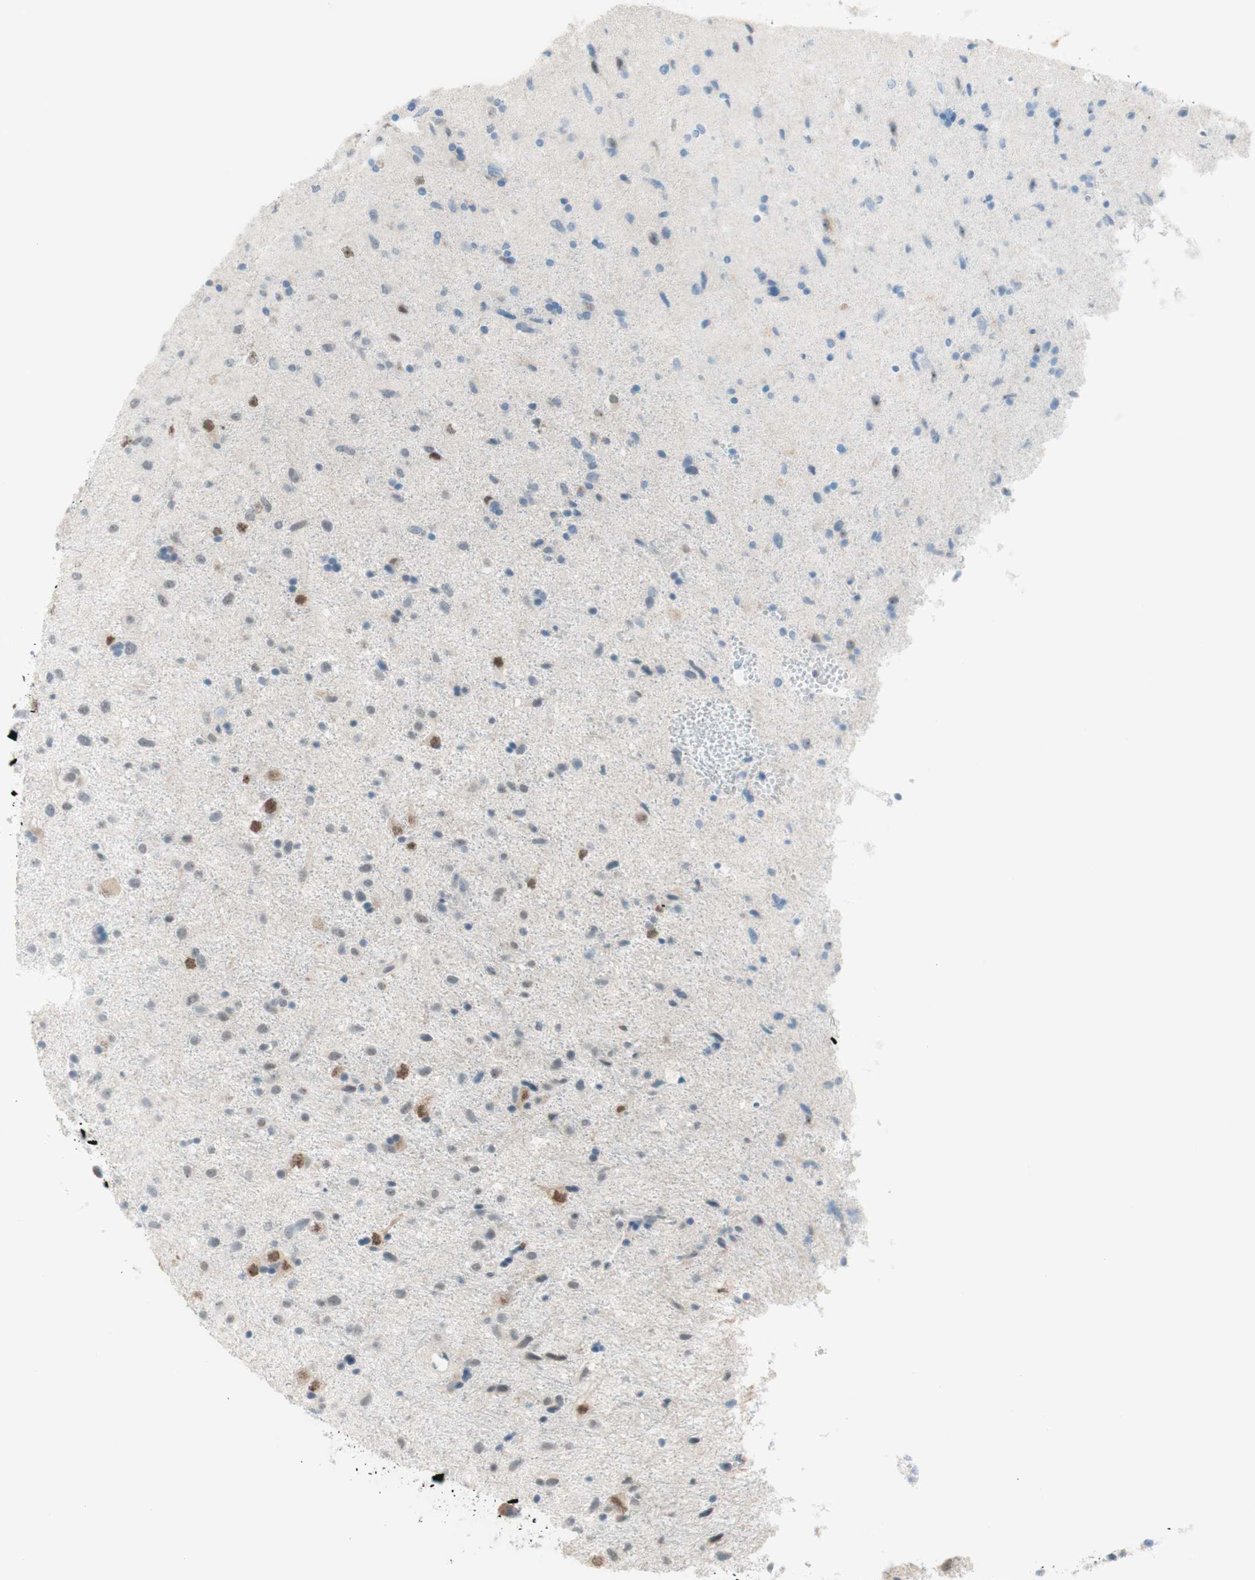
{"staining": {"intensity": "weak", "quantity": "<25%", "location": "cytoplasmic/membranous,nuclear"}, "tissue": "glioma", "cell_type": "Tumor cells", "image_type": "cancer", "snomed": [{"axis": "morphology", "description": "Glioma, malignant, Low grade"}, {"axis": "topography", "description": "Brain"}], "caption": "The histopathology image reveals no staining of tumor cells in malignant glioma (low-grade). (DAB IHC visualized using brightfield microscopy, high magnification).", "gene": "JPH1", "patient": {"sex": "male", "age": 77}}